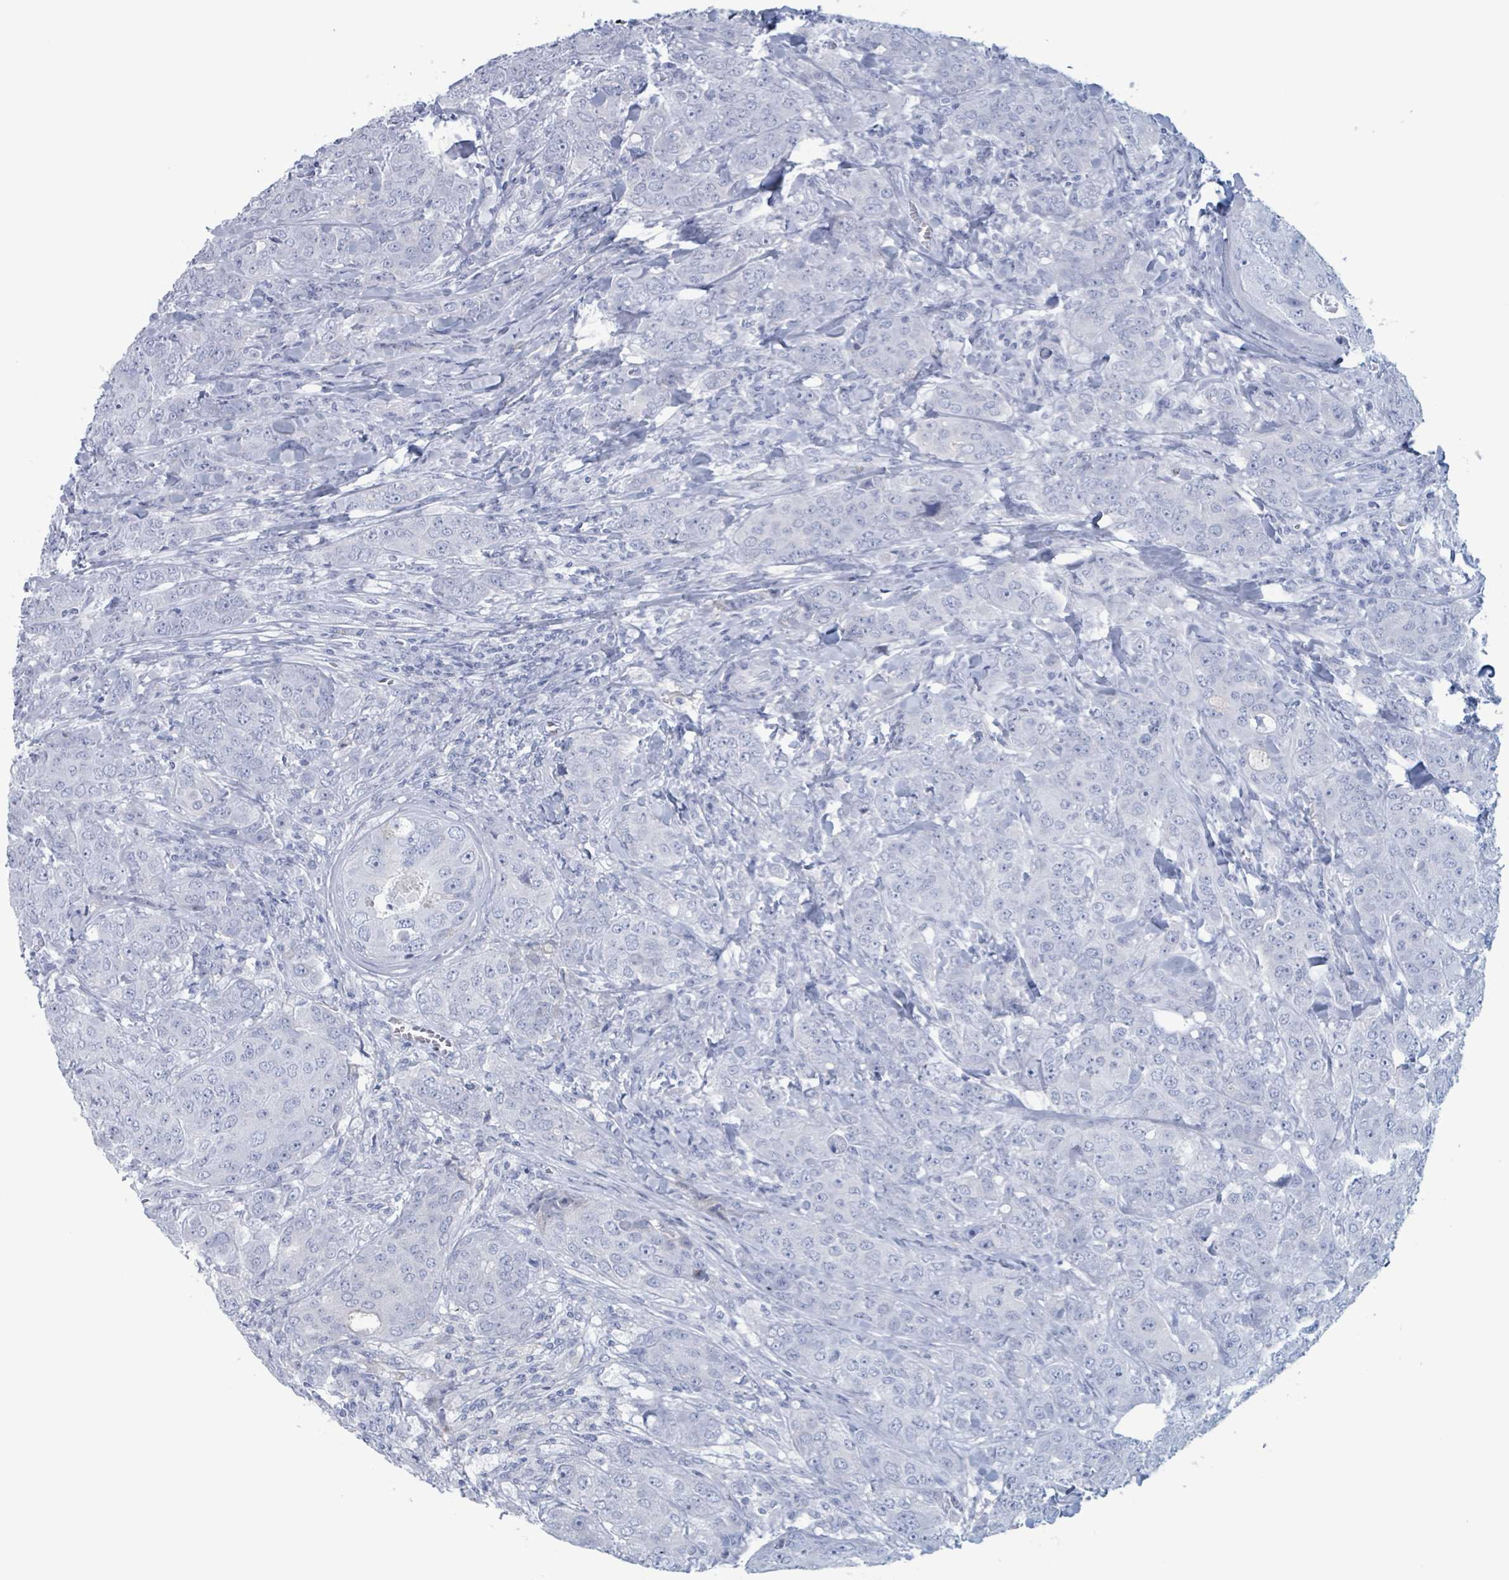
{"staining": {"intensity": "negative", "quantity": "none", "location": "none"}, "tissue": "breast cancer", "cell_type": "Tumor cells", "image_type": "cancer", "snomed": [{"axis": "morphology", "description": "Duct carcinoma"}, {"axis": "topography", "description": "Breast"}], "caption": "The histopathology image shows no significant staining in tumor cells of breast intraductal carcinoma. (DAB (3,3'-diaminobenzidine) IHC, high magnification).", "gene": "KLK4", "patient": {"sex": "female", "age": 43}}